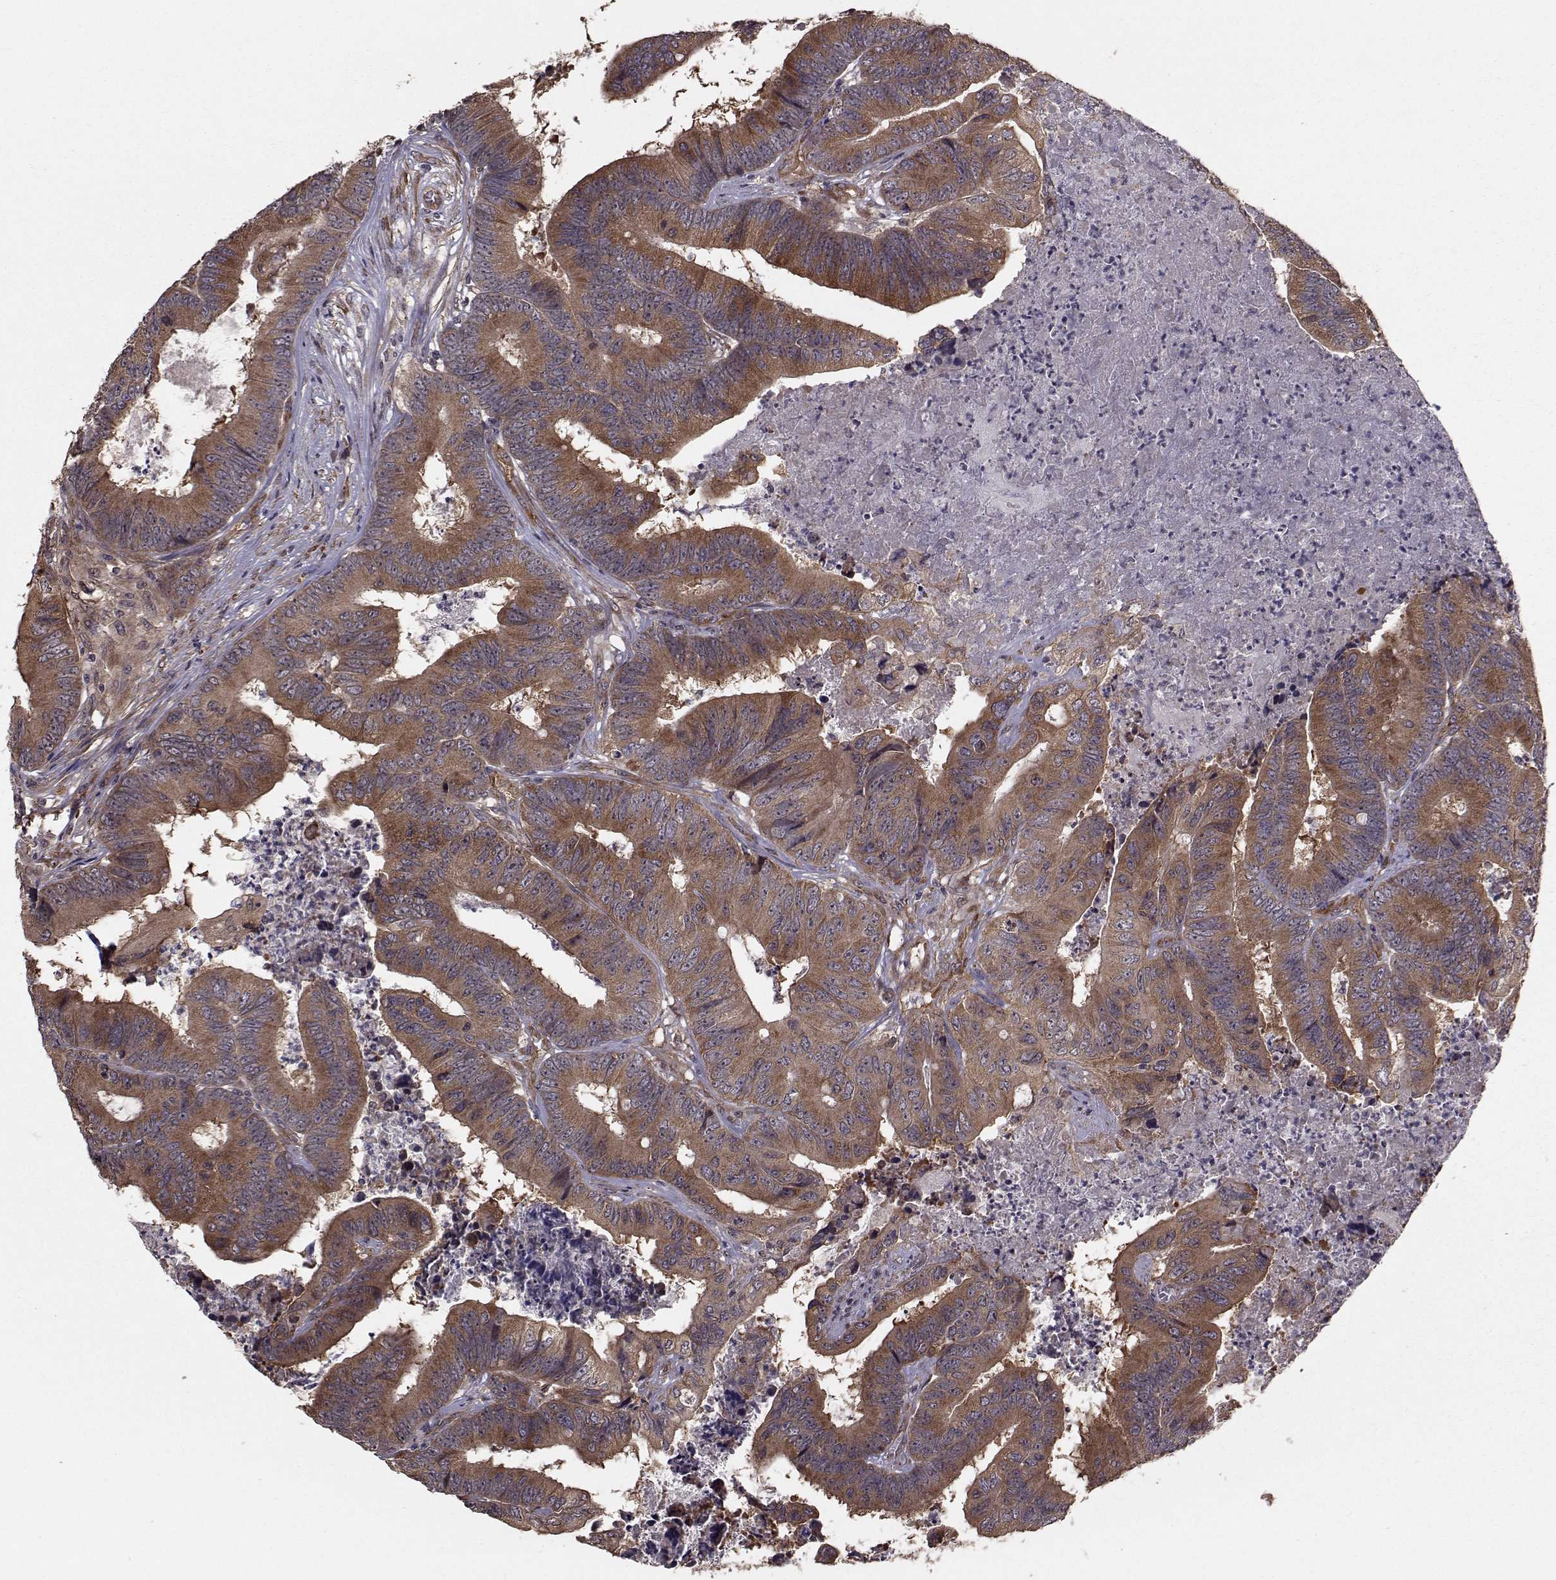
{"staining": {"intensity": "moderate", "quantity": "25%-75%", "location": "cytoplasmic/membranous"}, "tissue": "colorectal cancer", "cell_type": "Tumor cells", "image_type": "cancer", "snomed": [{"axis": "morphology", "description": "Adenocarcinoma, NOS"}, {"axis": "topography", "description": "Colon"}], "caption": "Moderate cytoplasmic/membranous expression for a protein is present in approximately 25%-75% of tumor cells of adenocarcinoma (colorectal) using immunohistochemistry.", "gene": "TRIP10", "patient": {"sex": "male", "age": 84}}